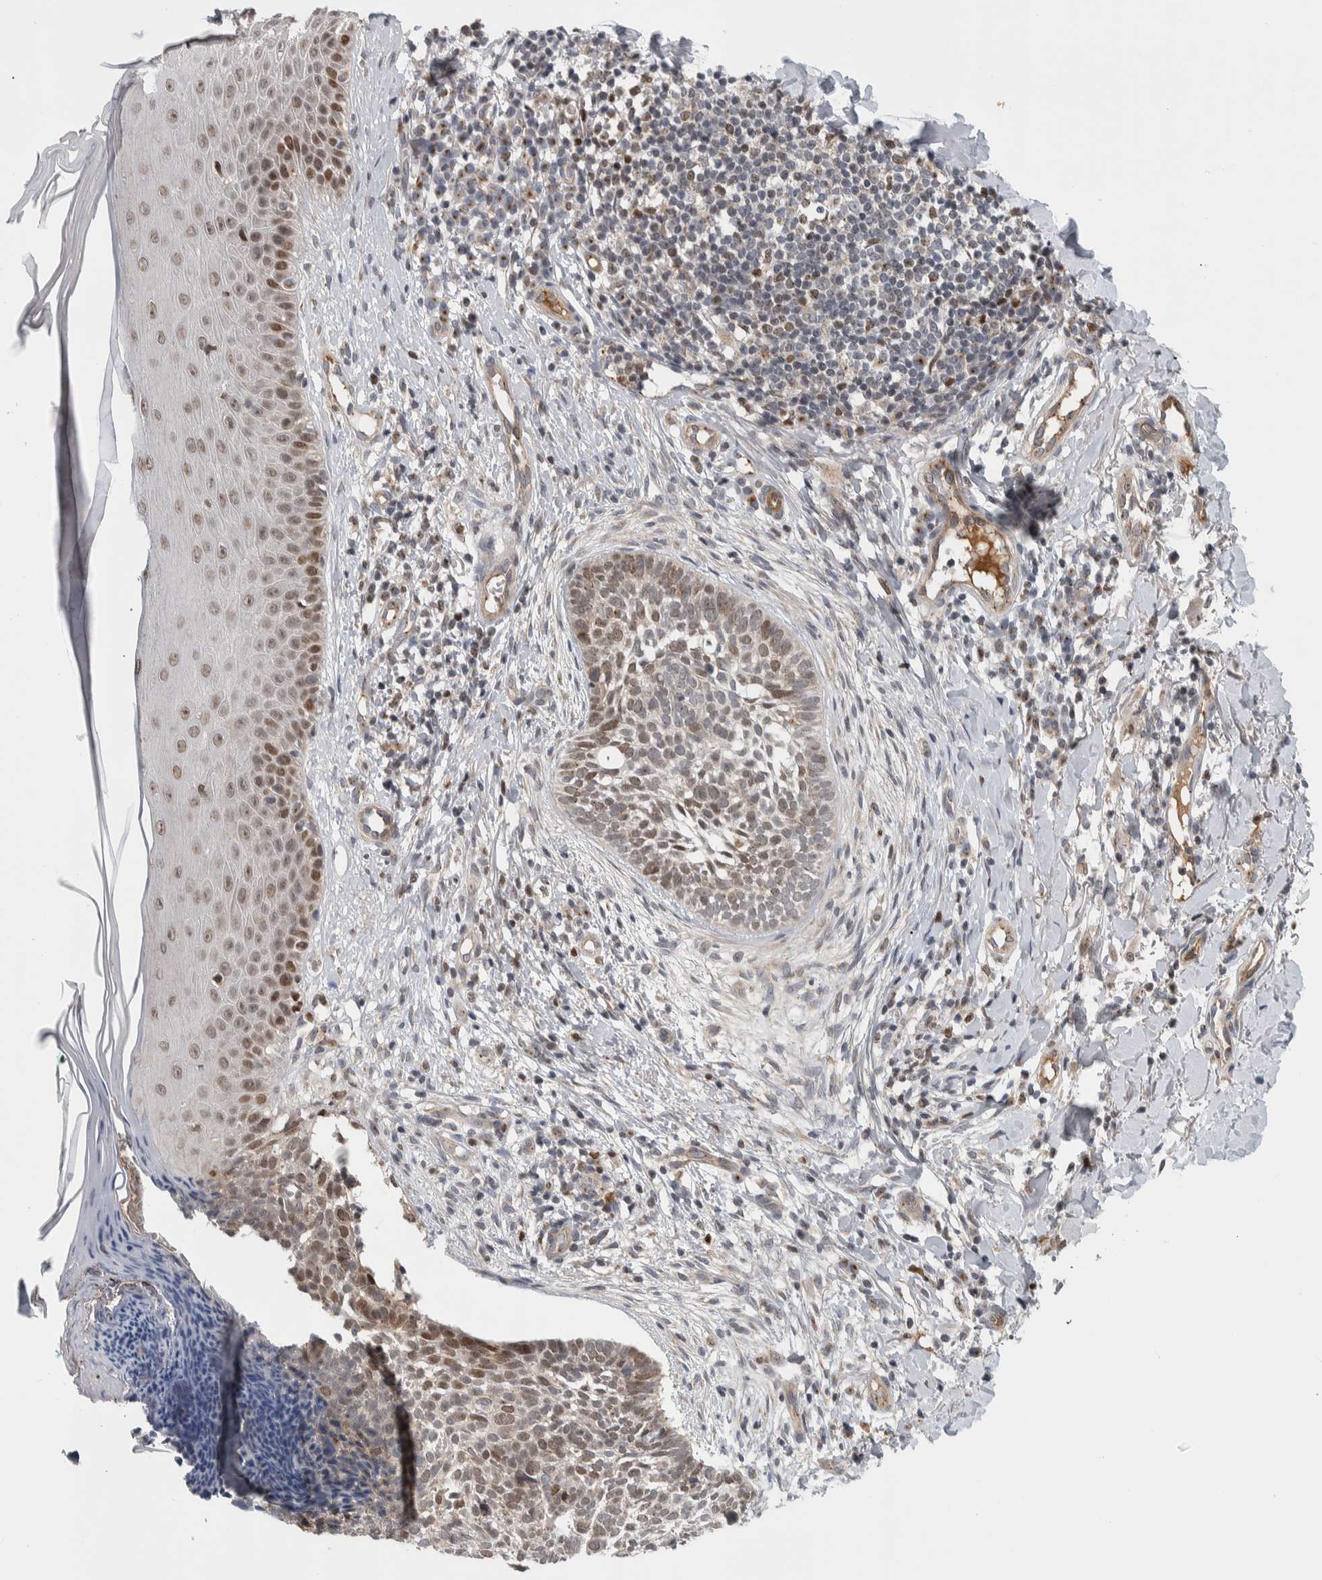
{"staining": {"intensity": "weak", "quantity": ">75%", "location": "nuclear"}, "tissue": "skin cancer", "cell_type": "Tumor cells", "image_type": "cancer", "snomed": [{"axis": "morphology", "description": "Normal tissue, NOS"}, {"axis": "morphology", "description": "Basal cell carcinoma"}, {"axis": "topography", "description": "Skin"}], "caption": "Human skin basal cell carcinoma stained with a brown dye displays weak nuclear positive positivity in about >75% of tumor cells.", "gene": "MSL1", "patient": {"sex": "male", "age": 67}}